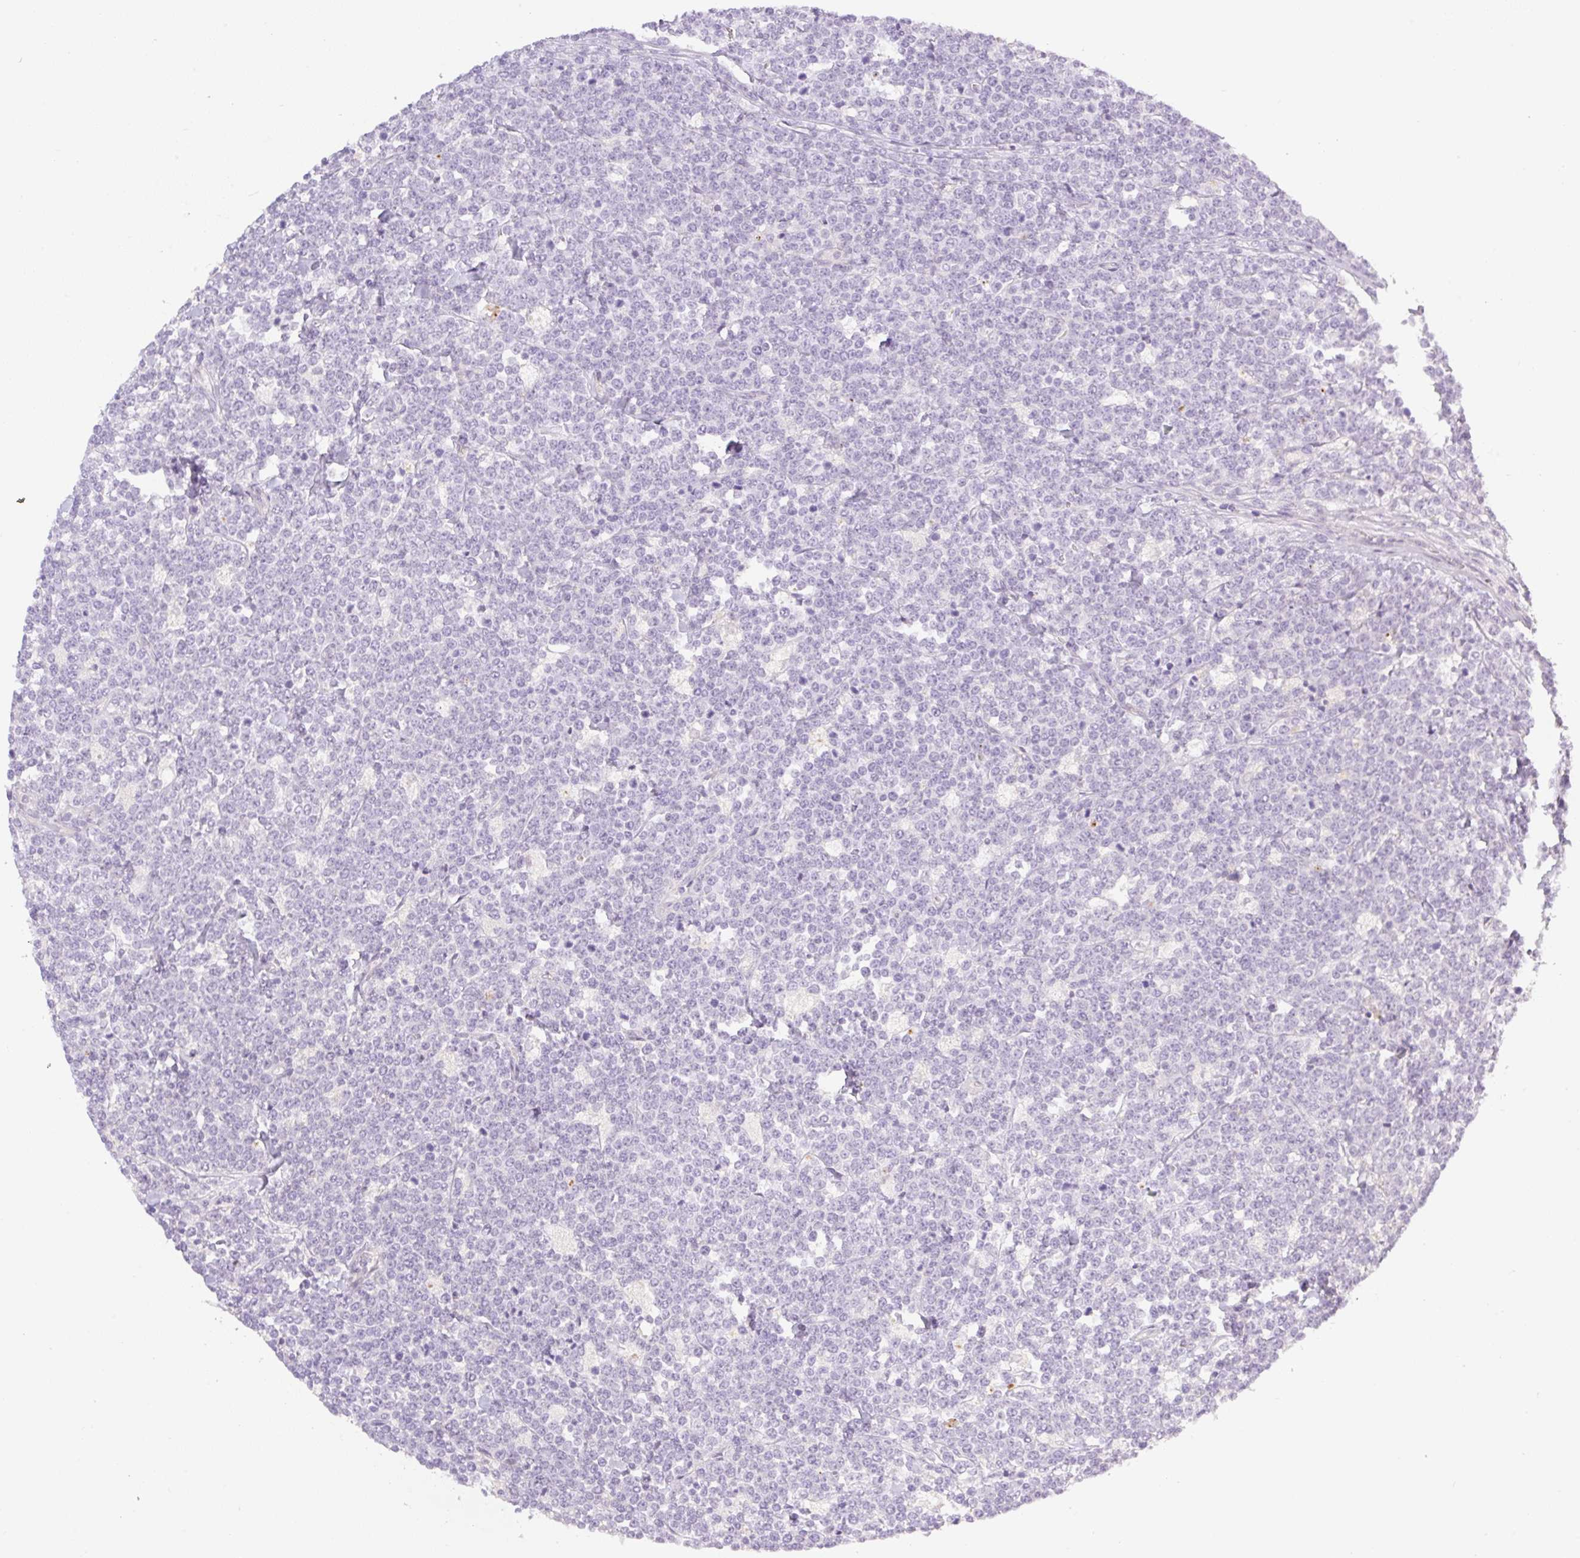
{"staining": {"intensity": "negative", "quantity": "none", "location": "none"}, "tissue": "lymphoma", "cell_type": "Tumor cells", "image_type": "cancer", "snomed": [{"axis": "morphology", "description": "Malignant lymphoma, non-Hodgkin's type, High grade"}, {"axis": "topography", "description": "Small intestine"}], "caption": "This is an IHC photomicrograph of human lymphoma. There is no expression in tumor cells.", "gene": "MIA2", "patient": {"sex": "male", "age": 8}}